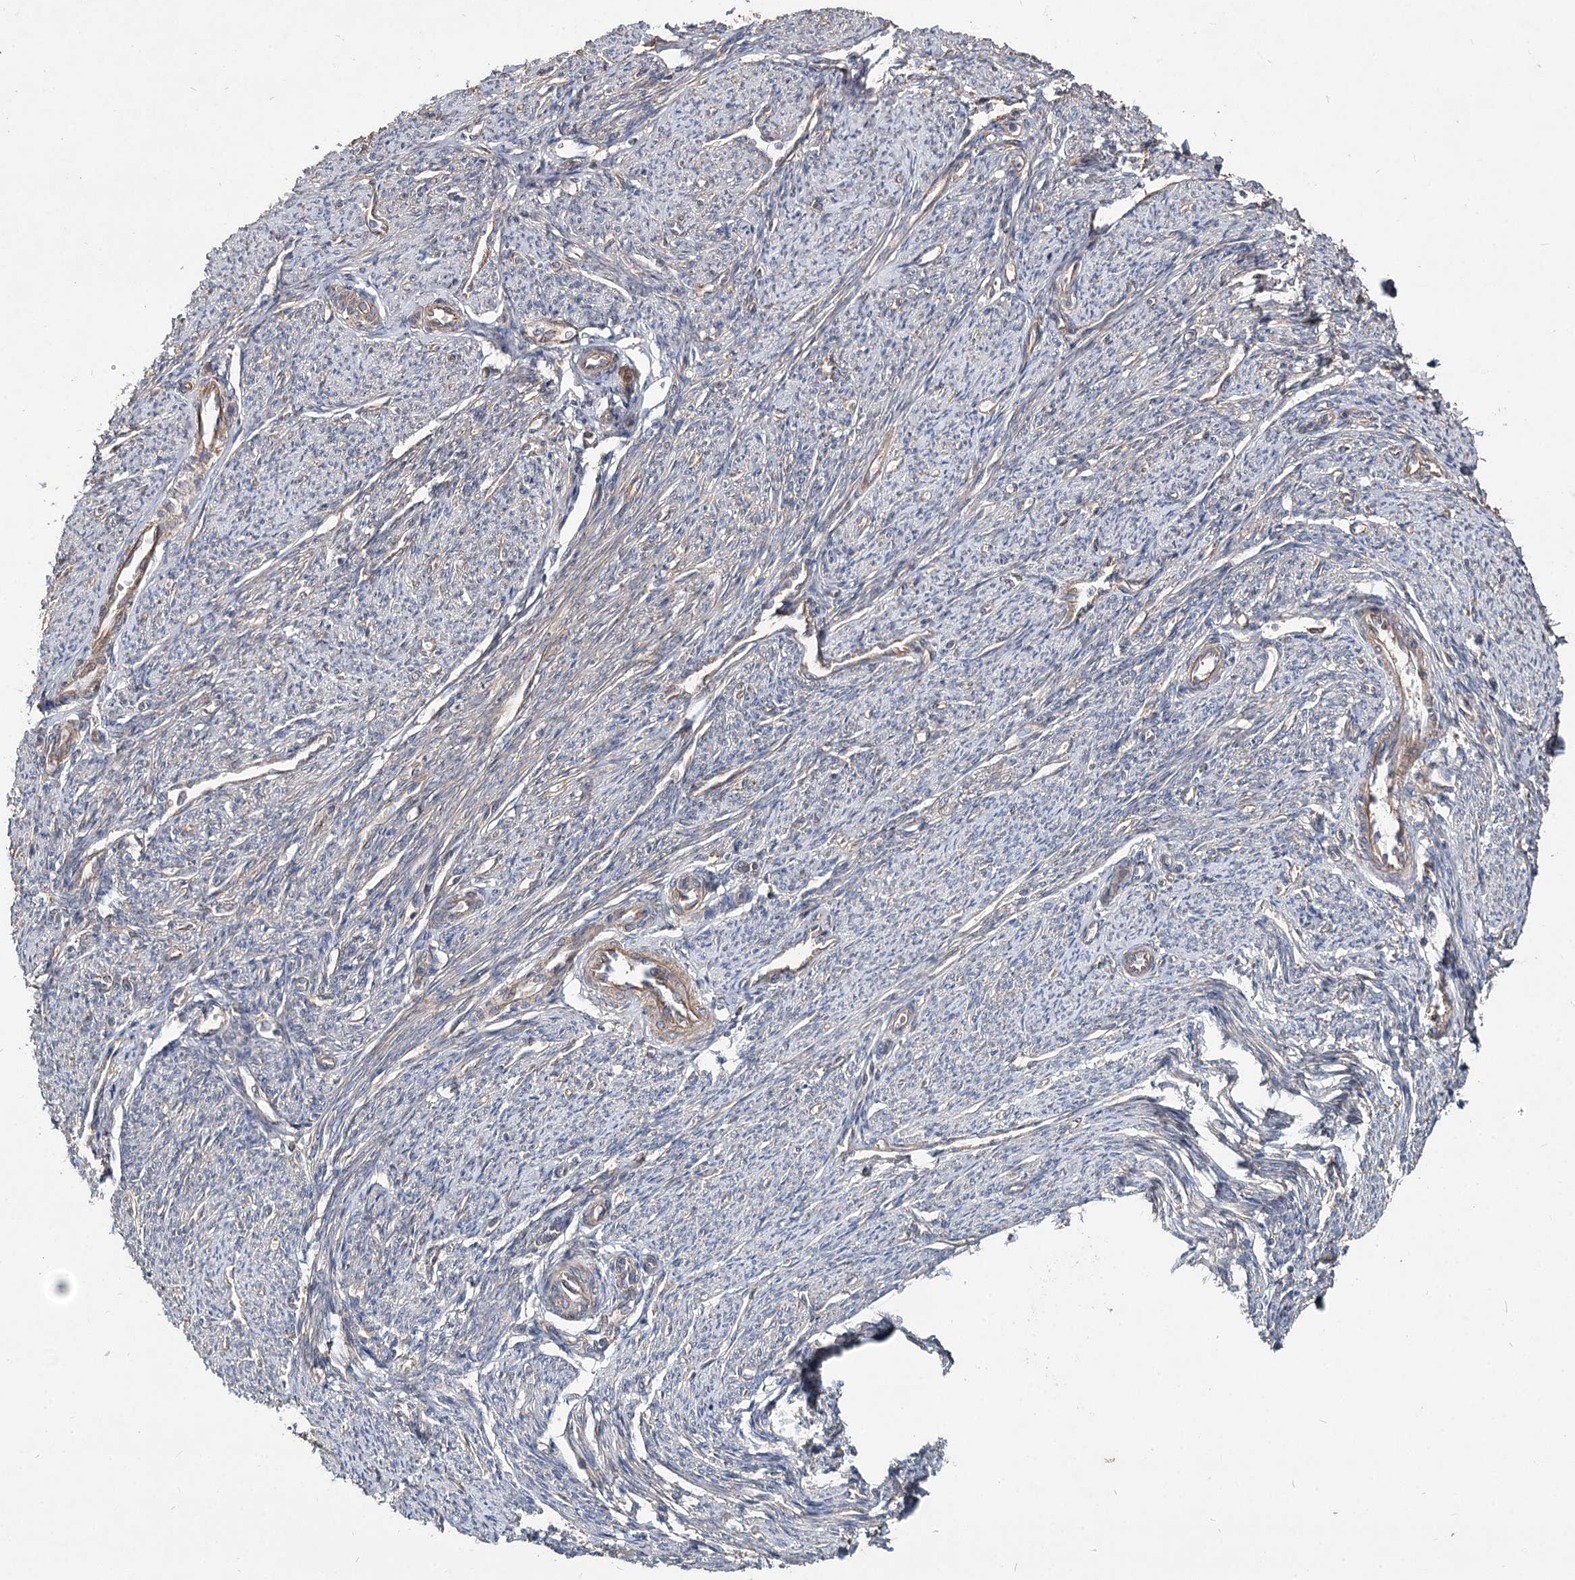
{"staining": {"intensity": "moderate", "quantity": "25%-75%", "location": "cytoplasmic/membranous"}, "tissue": "smooth muscle", "cell_type": "Smooth muscle cells", "image_type": "normal", "snomed": [{"axis": "morphology", "description": "Normal tissue, NOS"}, {"axis": "topography", "description": "Smooth muscle"}, {"axis": "topography", "description": "Uterus"}], "caption": "Immunohistochemical staining of unremarkable smooth muscle shows moderate cytoplasmic/membranous protein positivity in approximately 25%-75% of smooth muscle cells. Using DAB (3,3'-diaminobenzidine) (brown) and hematoxylin (blue) stains, captured at high magnification using brightfield microscopy.", "gene": "SPART", "patient": {"sex": "female", "age": 59}}